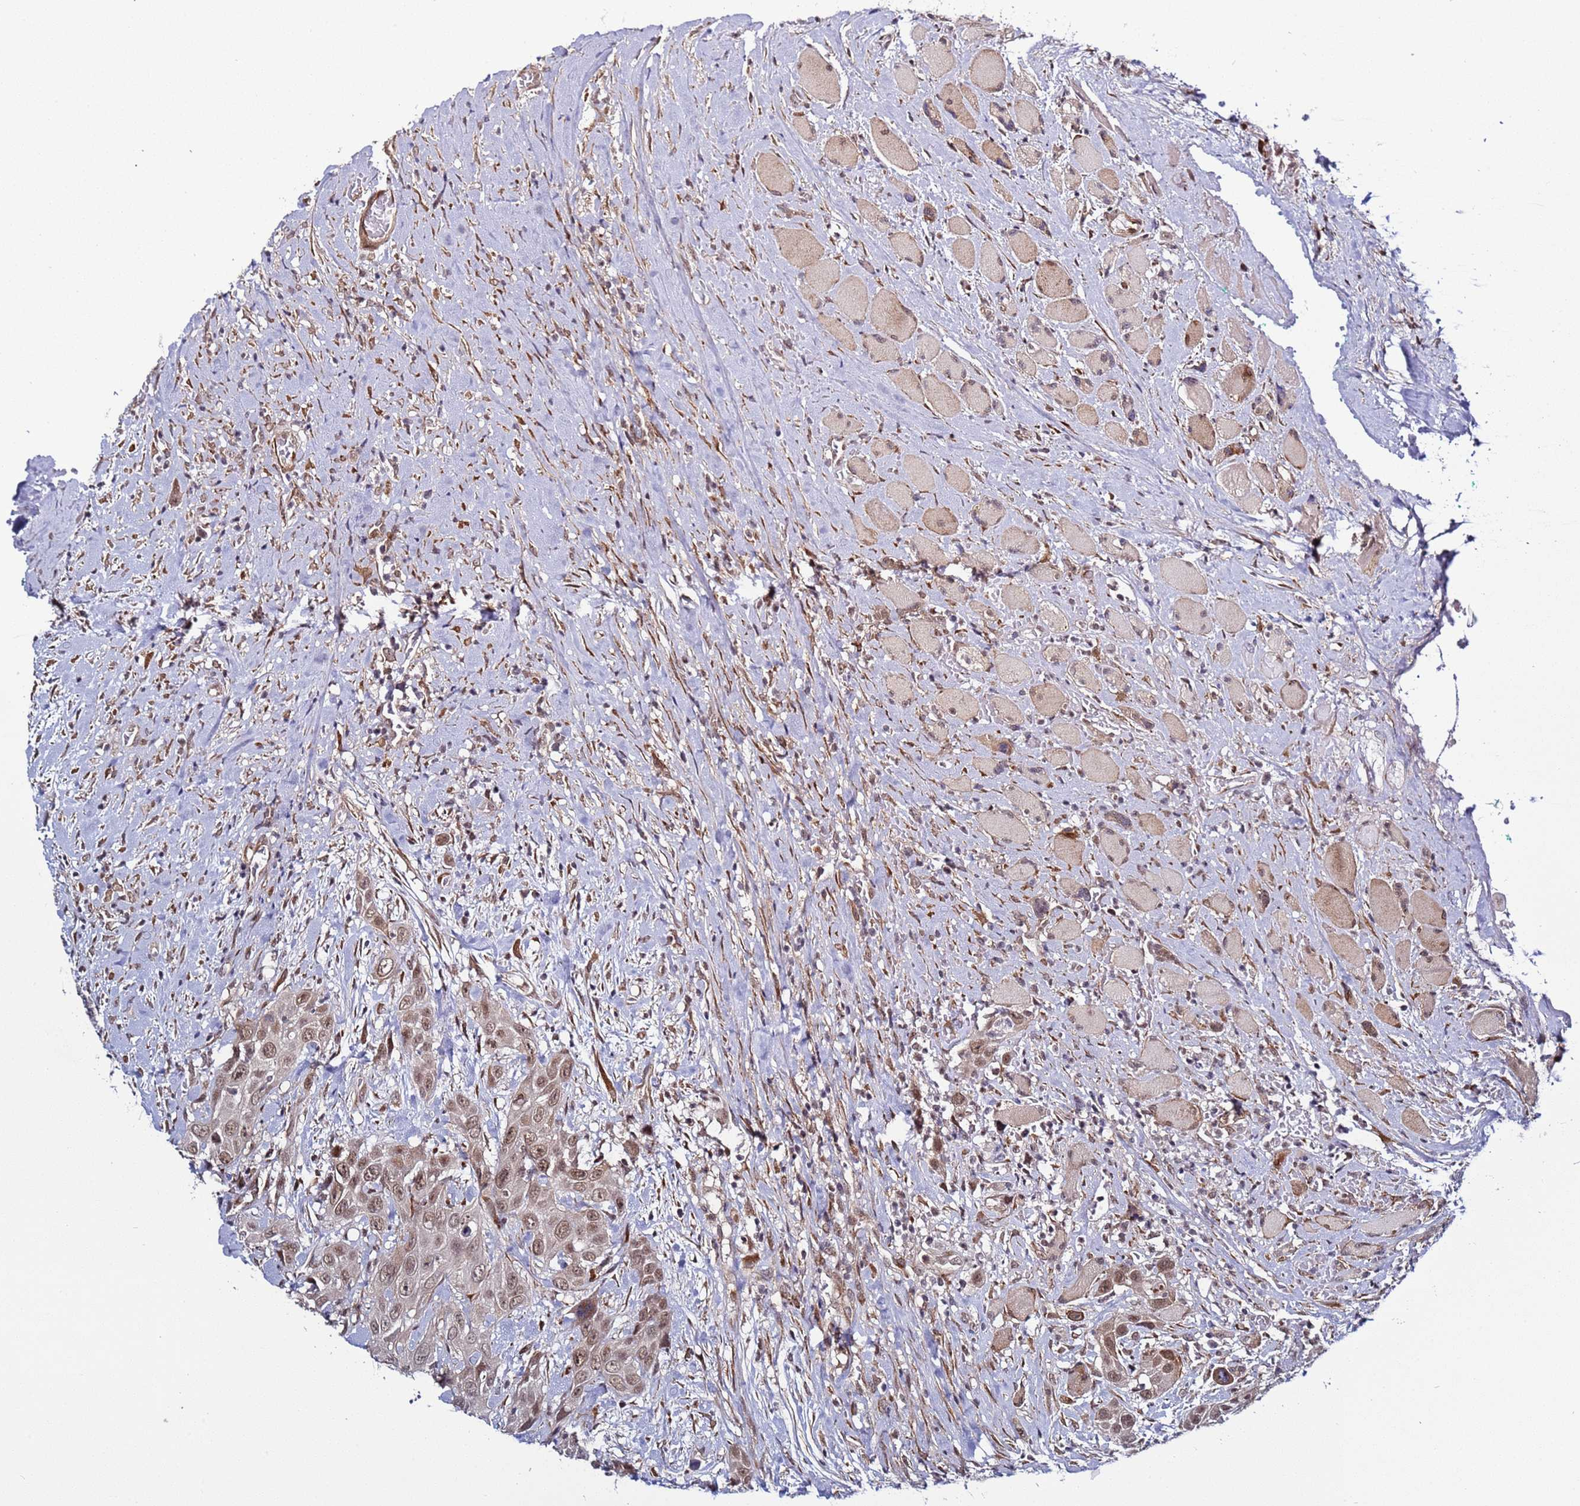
{"staining": {"intensity": "moderate", "quantity": ">75%", "location": "nuclear"}, "tissue": "head and neck cancer", "cell_type": "Tumor cells", "image_type": "cancer", "snomed": [{"axis": "morphology", "description": "Squamous cell carcinoma, NOS"}, {"axis": "topography", "description": "Head-Neck"}], "caption": "A histopathology image of human squamous cell carcinoma (head and neck) stained for a protein displays moderate nuclear brown staining in tumor cells.", "gene": "POLR2D", "patient": {"sex": "male", "age": 81}}